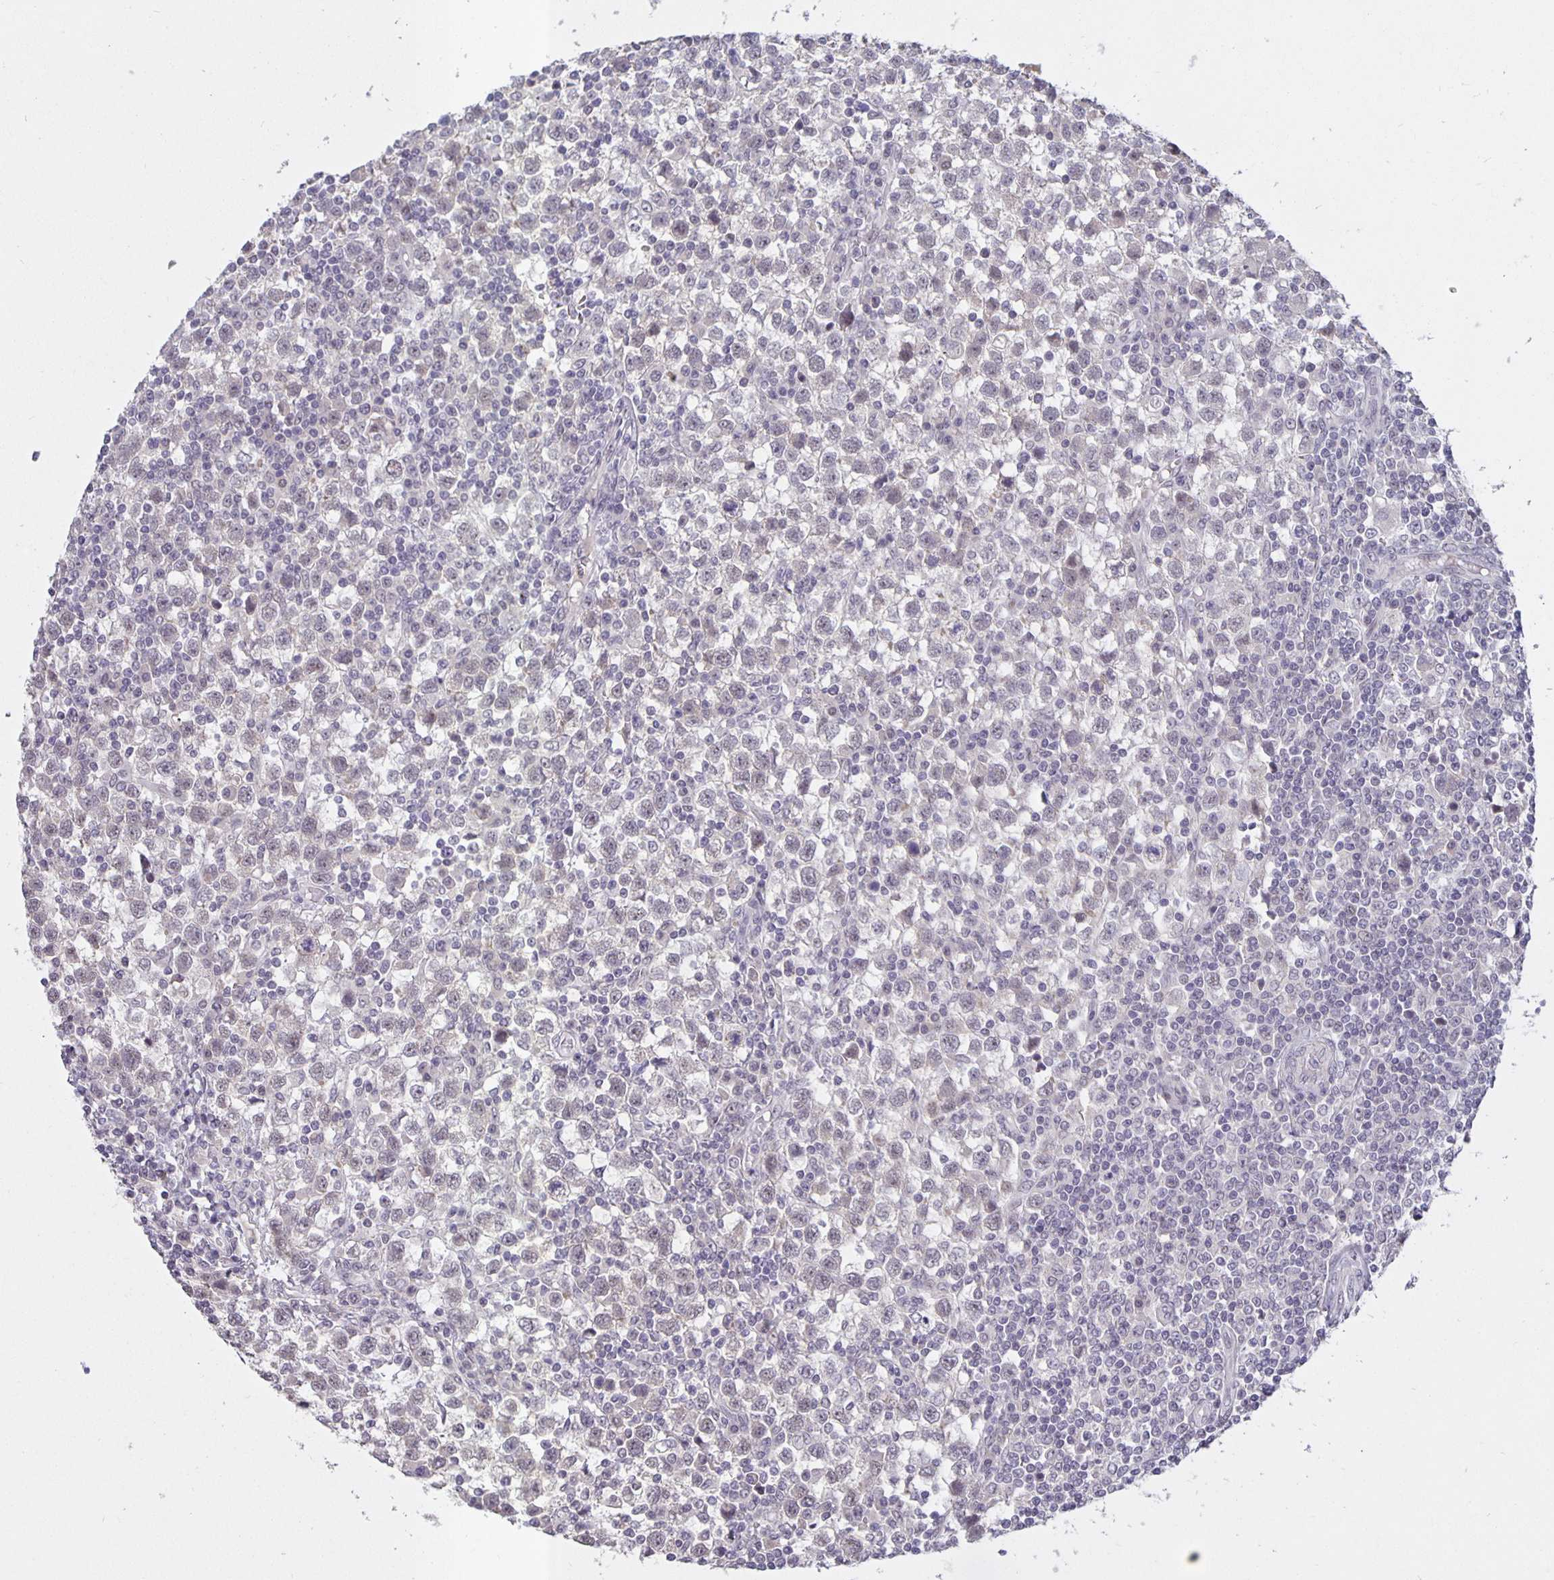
{"staining": {"intensity": "negative", "quantity": "none", "location": "none"}, "tissue": "testis cancer", "cell_type": "Tumor cells", "image_type": "cancer", "snomed": [{"axis": "morphology", "description": "Seminoma, NOS"}, {"axis": "topography", "description": "Testis"}], "caption": "Immunohistochemistry image of human testis cancer stained for a protein (brown), which demonstrates no positivity in tumor cells.", "gene": "ARVCF", "patient": {"sex": "male", "age": 34}}